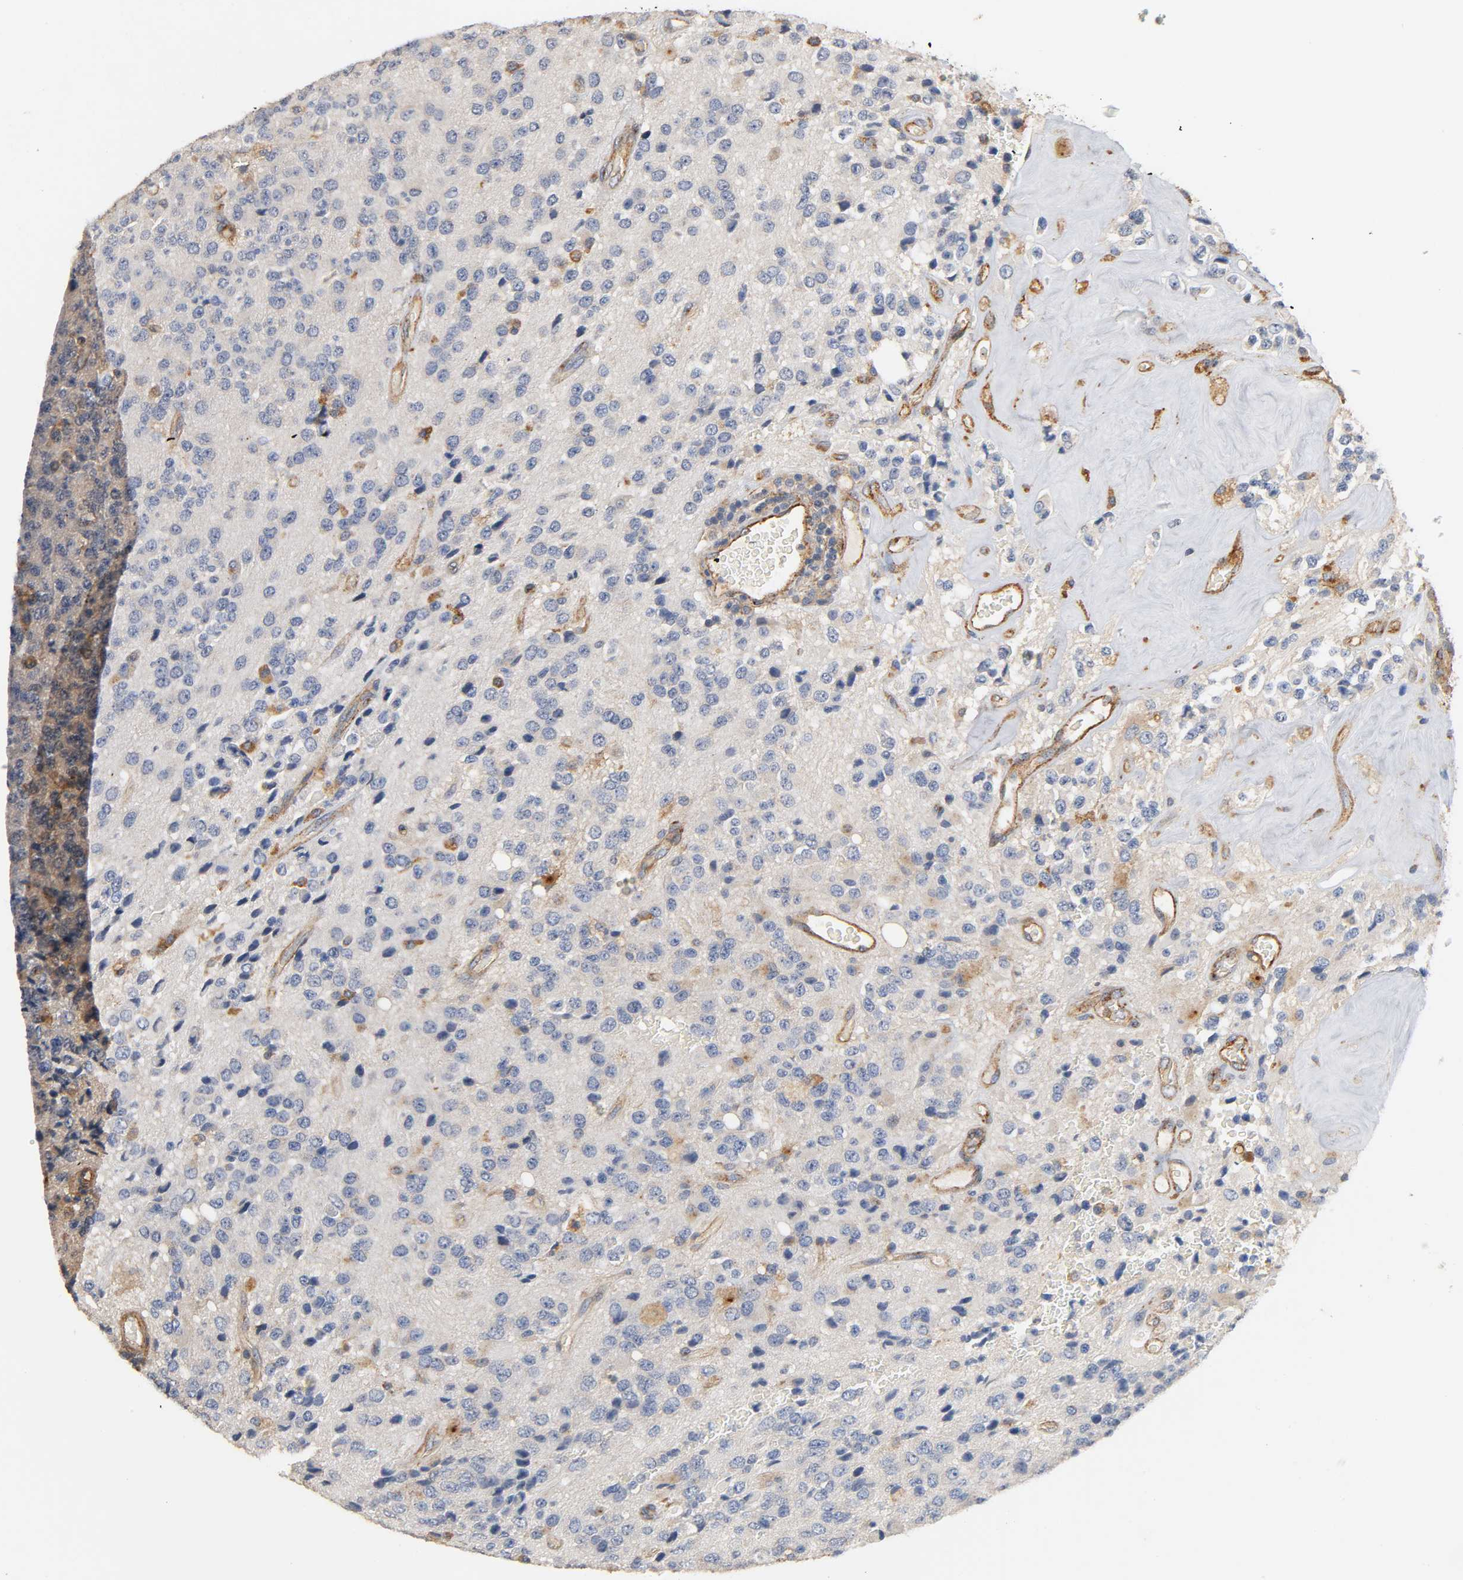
{"staining": {"intensity": "weak", "quantity": "<25%", "location": "cytoplasmic/membranous"}, "tissue": "glioma", "cell_type": "Tumor cells", "image_type": "cancer", "snomed": [{"axis": "morphology", "description": "Glioma, malignant, High grade"}, {"axis": "topography", "description": "pancreas cauda"}], "caption": "Malignant glioma (high-grade) stained for a protein using immunohistochemistry (IHC) demonstrates no positivity tumor cells.", "gene": "IFITM3", "patient": {"sex": "male", "age": 60}}